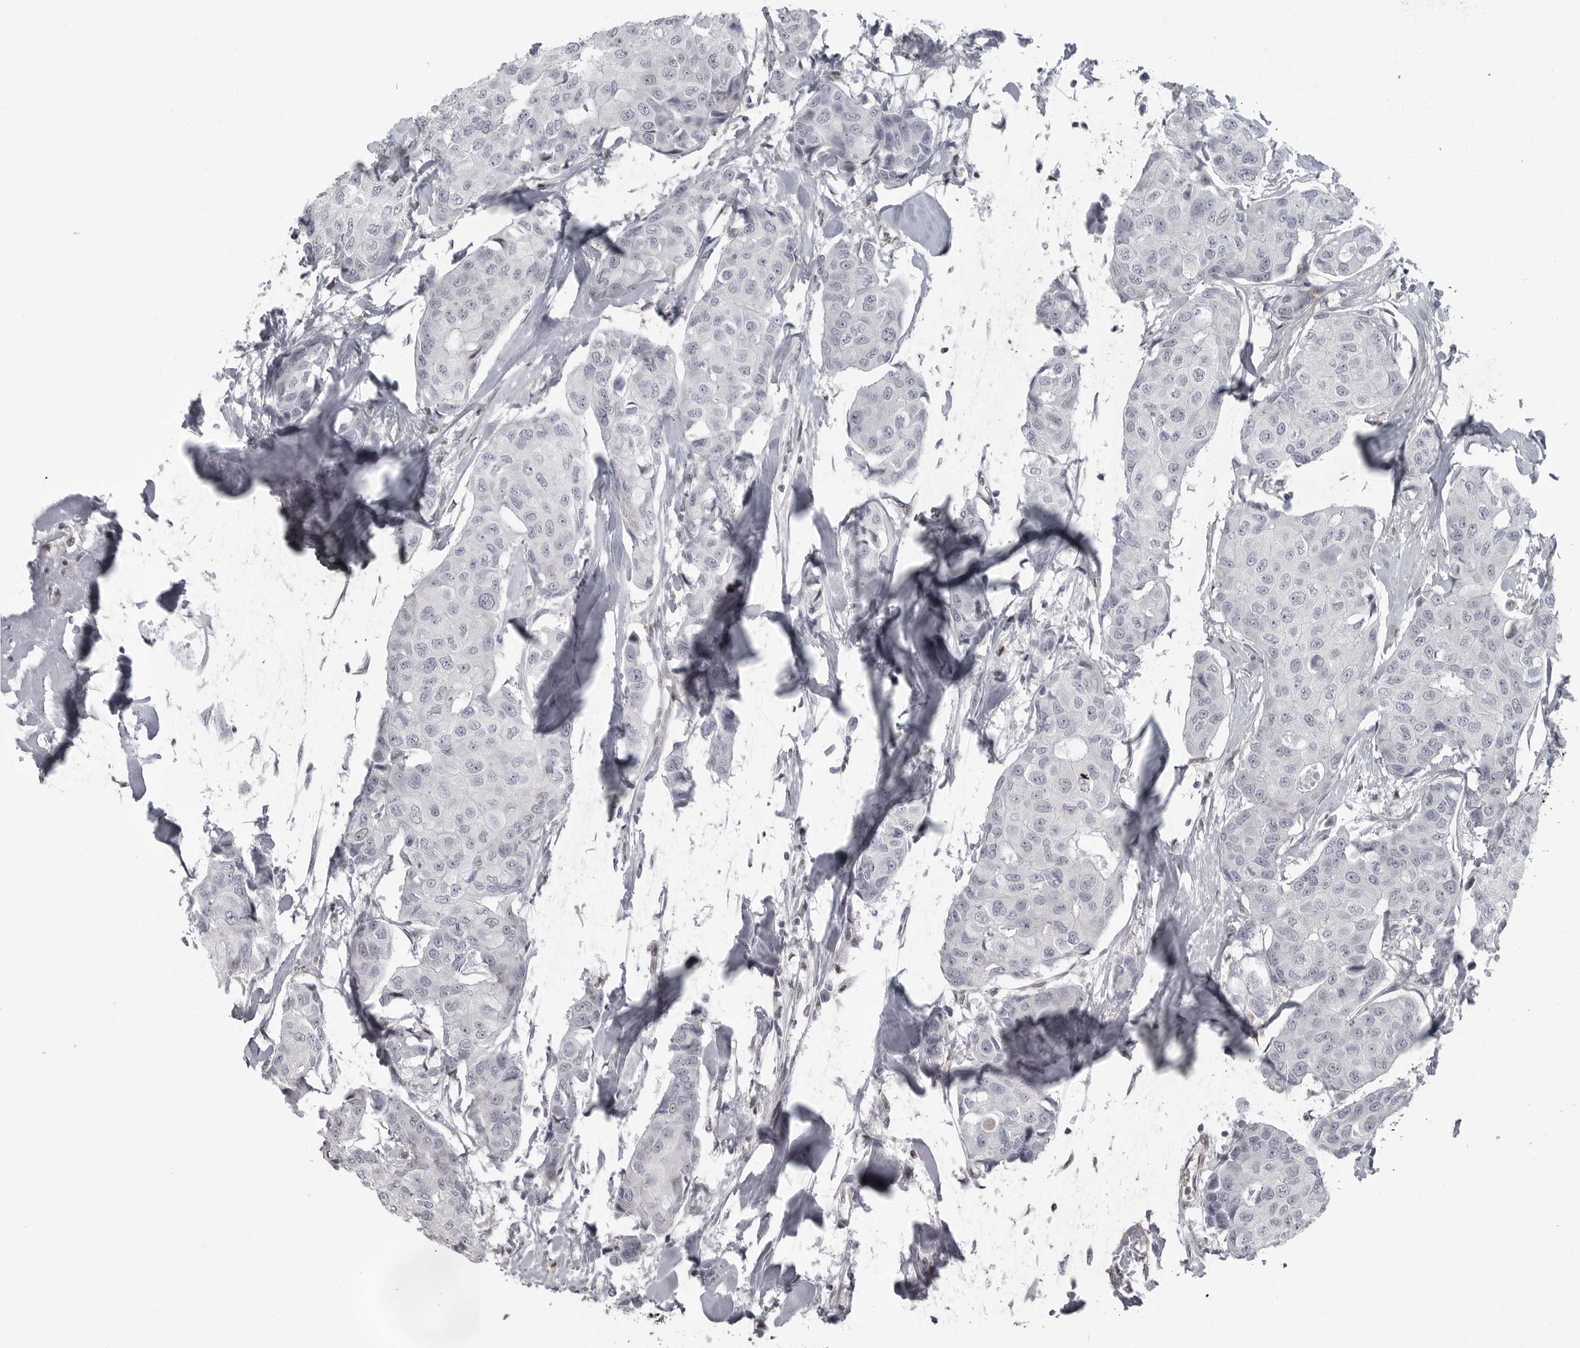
{"staining": {"intensity": "negative", "quantity": "none", "location": "none"}, "tissue": "breast cancer", "cell_type": "Tumor cells", "image_type": "cancer", "snomed": [{"axis": "morphology", "description": "Duct carcinoma"}, {"axis": "topography", "description": "Breast"}], "caption": "Immunohistochemistry (IHC) of human breast cancer (invasive ductal carcinoma) exhibits no positivity in tumor cells. The staining is performed using DAB (3,3'-diaminobenzidine) brown chromogen with nuclei counter-stained in using hematoxylin.", "gene": "HMGN3", "patient": {"sex": "female", "age": 80}}